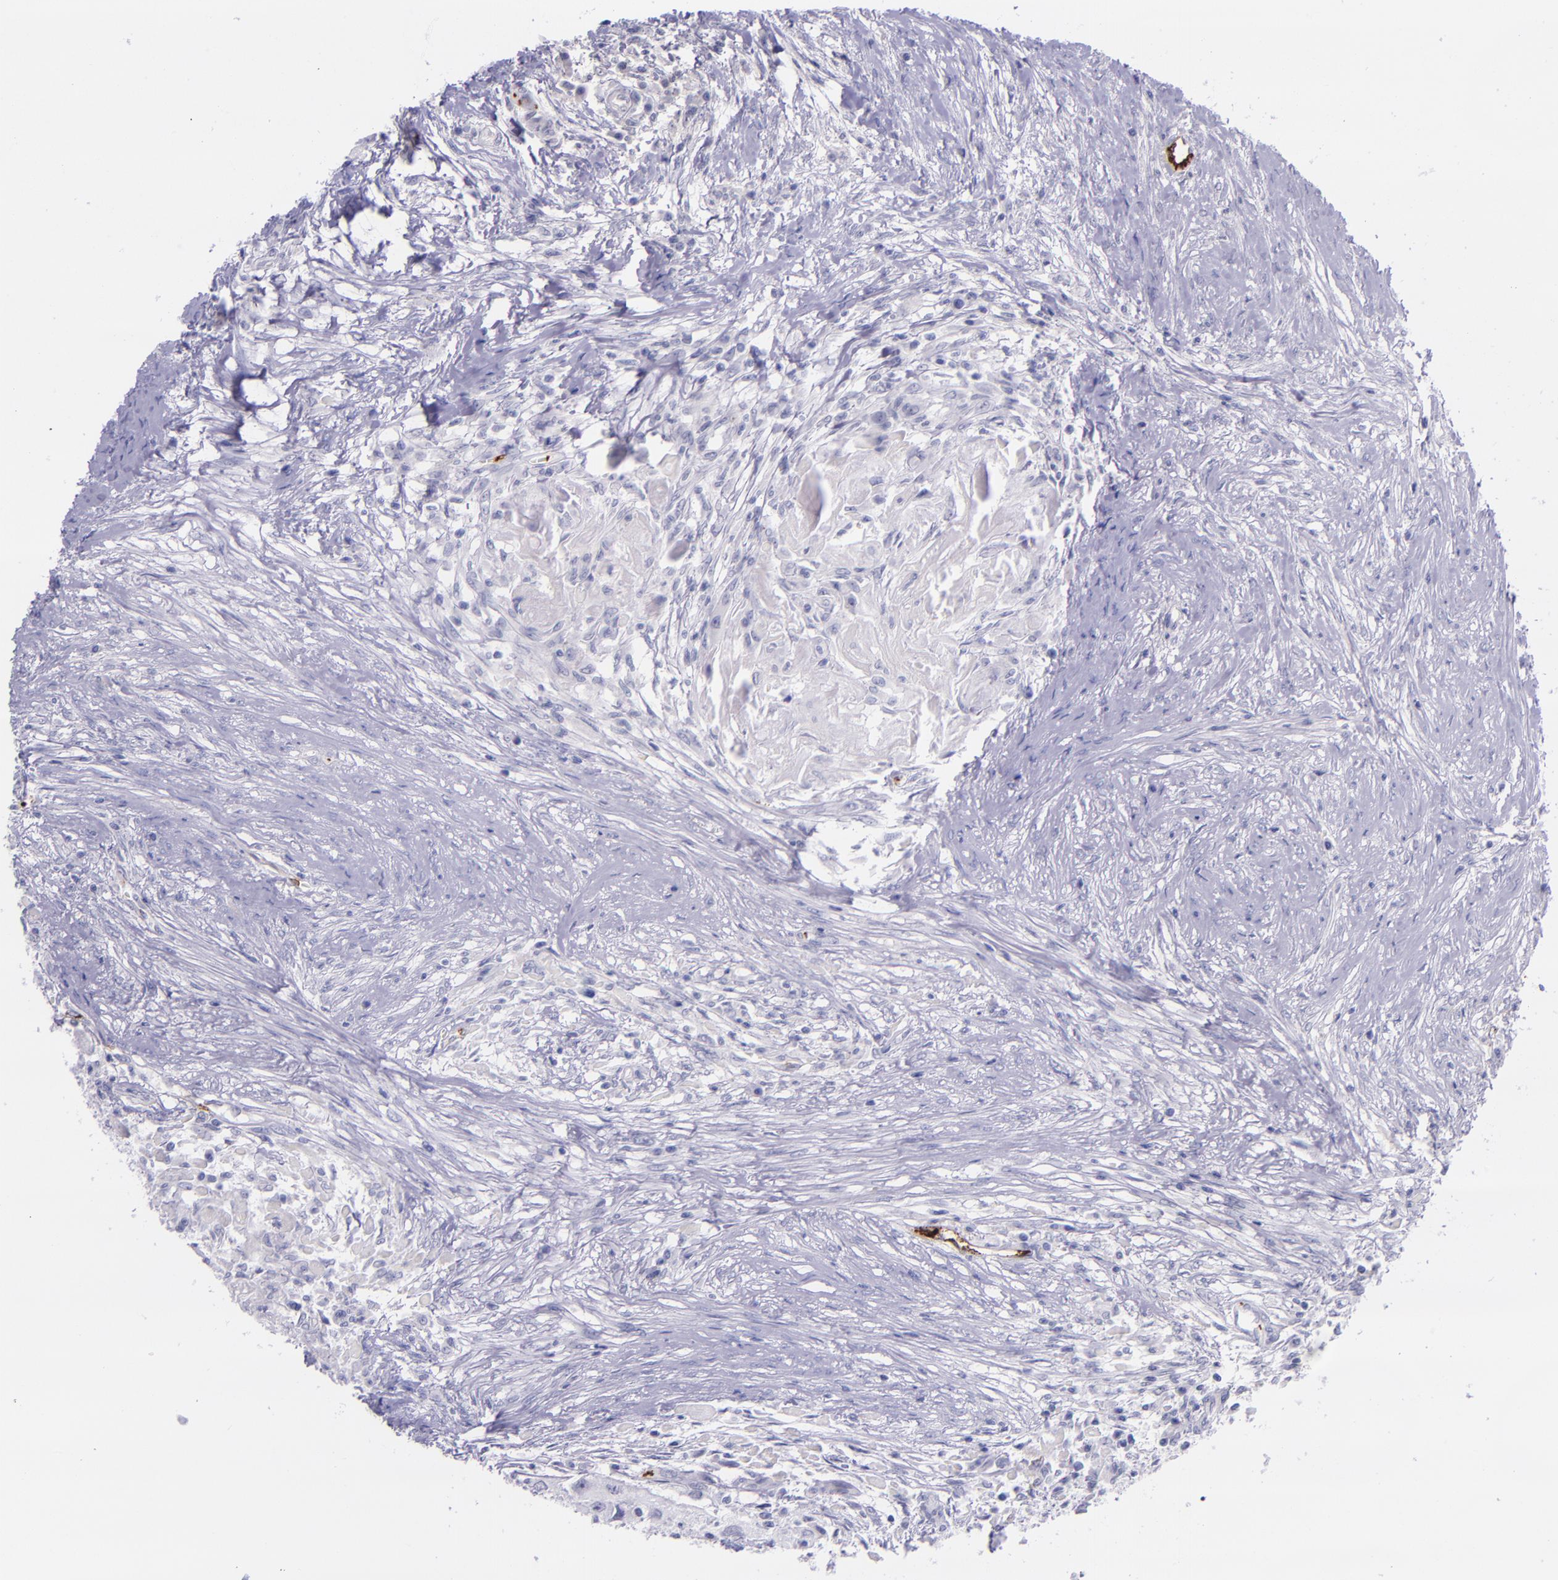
{"staining": {"intensity": "negative", "quantity": "none", "location": "none"}, "tissue": "head and neck cancer", "cell_type": "Tumor cells", "image_type": "cancer", "snomed": [{"axis": "morphology", "description": "Squamous cell carcinoma, NOS"}, {"axis": "topography", "description": "Head-Neck"}], "caption": "Head and neck squamous cell carcinoma was stained to show a protein in brown. There is no significant expression in tumor cells.", "gene": "SELE", "patient": {"sex": "male", "age": 64}}